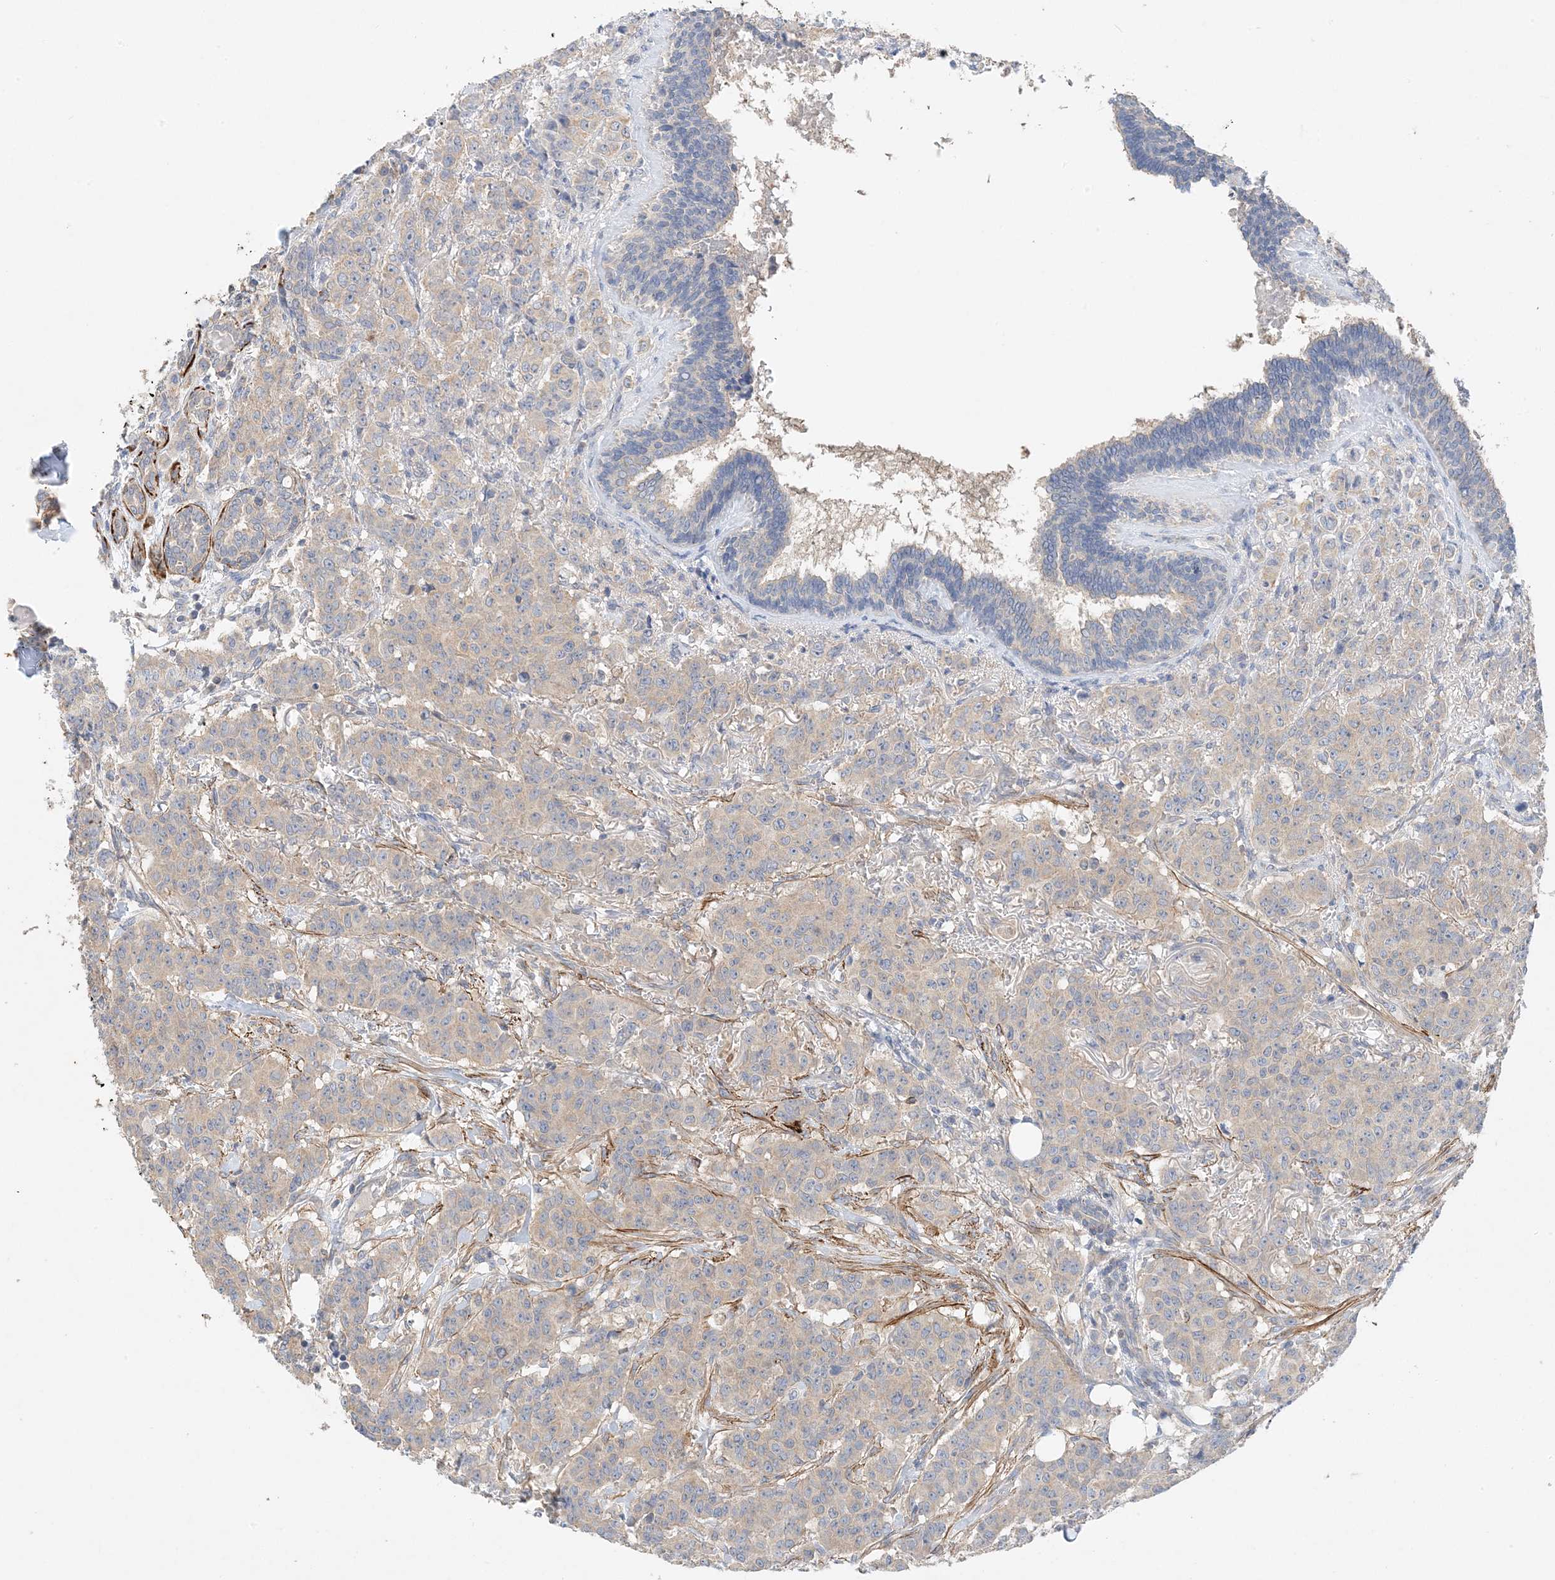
{"staining": {"intensity": "moderate", "quantity": "<25%", "location": "cytoplasmic/membranous"}, "tissue": "breast cancer", "cell_type": "Tumor cells", "image_type": "cancer", "snomed": [{"axis": "morphology", "description": "Duct carcinoma"}, {"axis": "topography", "description": "Breast"}], "caption": "High-power microscopy captured an immunohistochemistry photomicrograph of breast infiltrating ductal carcinoma, revealing moderate cytoplasmic/membranous staining in approximately <25% of tumor cells. Immunohistochemistry stains the protein in brown and the nuclei are stained blue.", "gene": "KIFBP", "patient": {"sex": "female", "age": 40}}